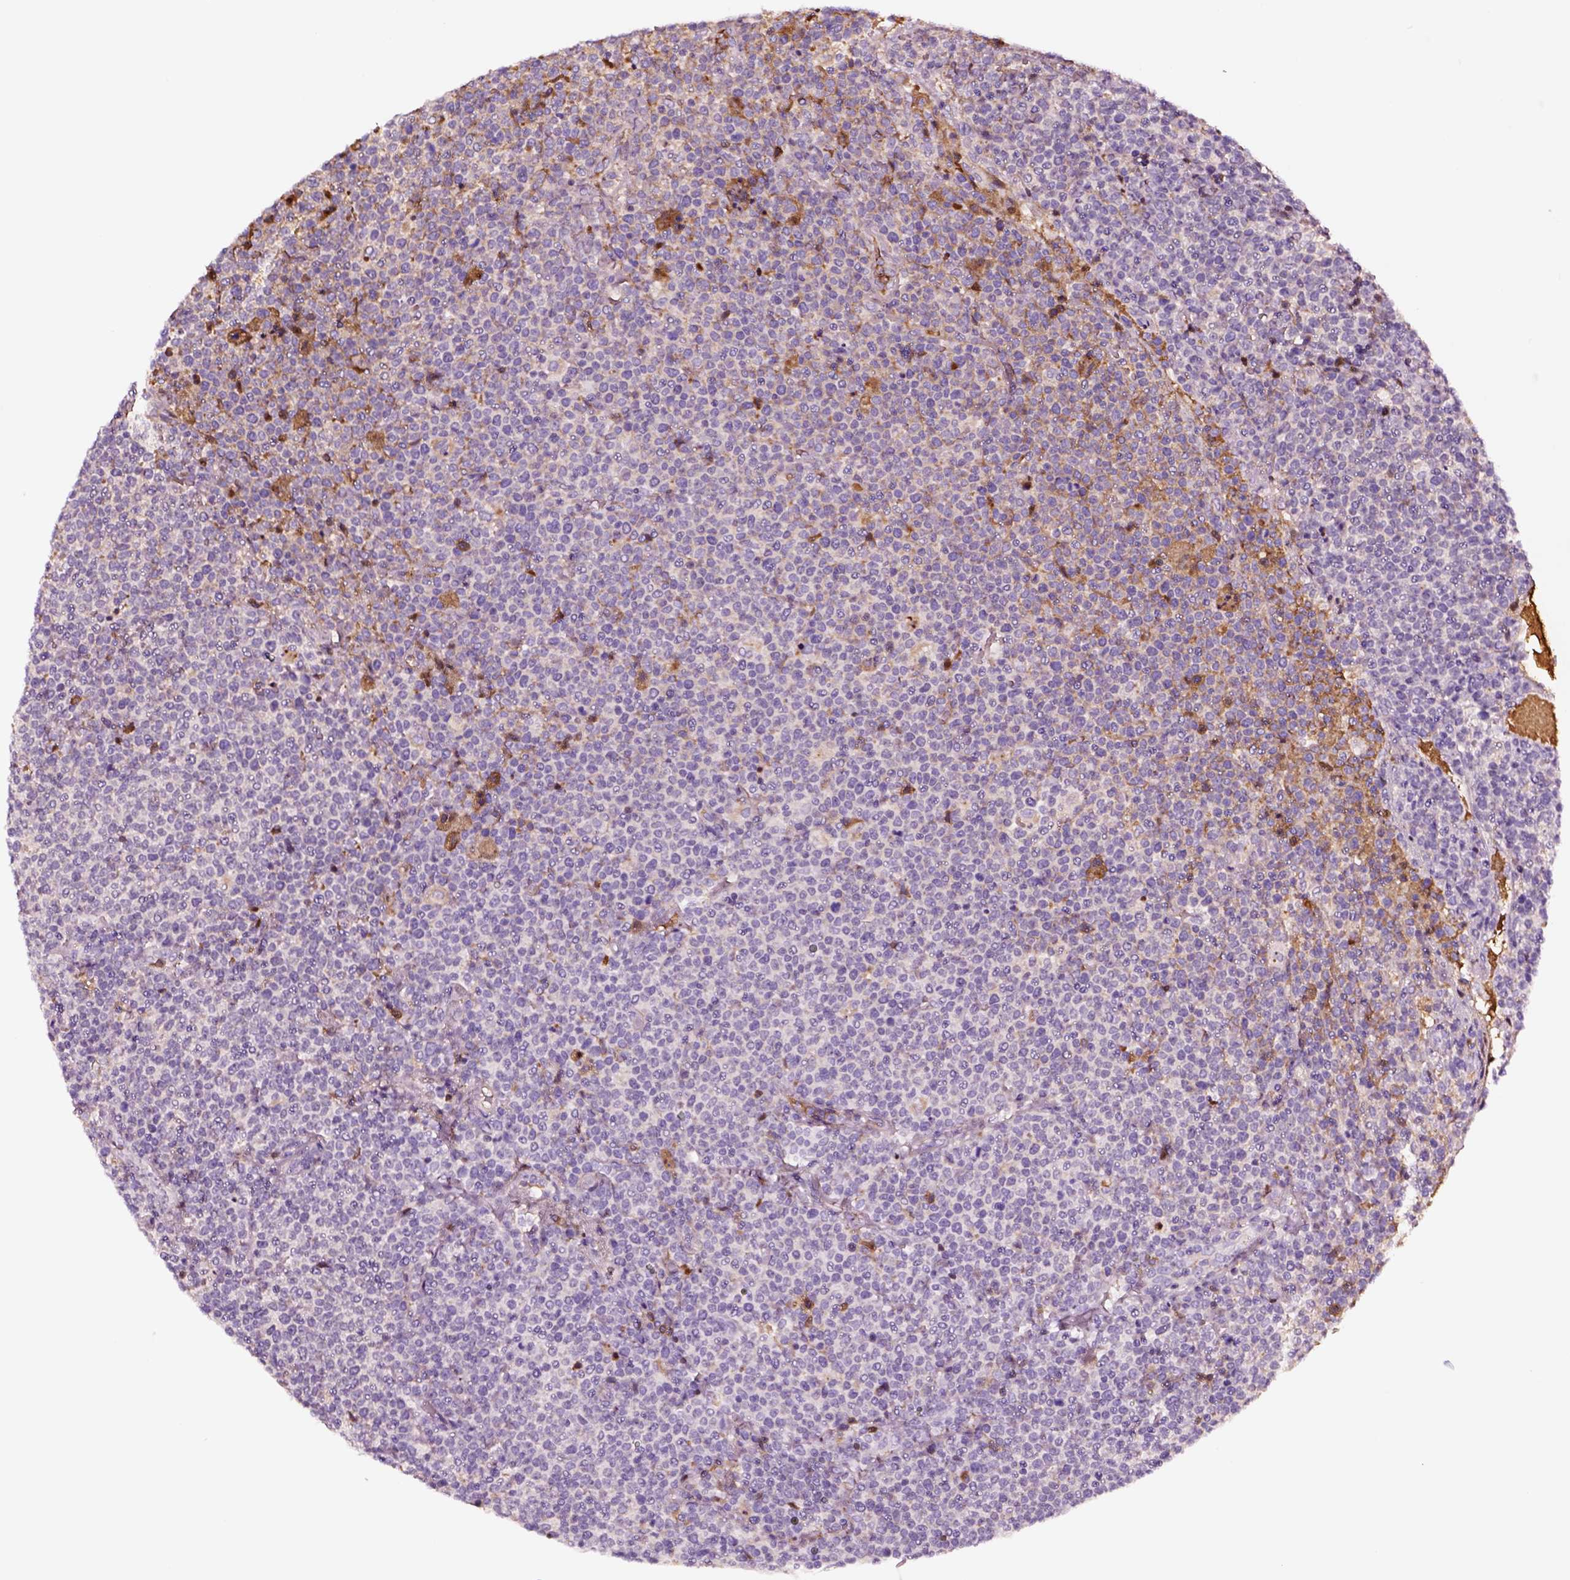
{"staining": {"intensity": "negative", "quantity": "none", "location": "none"}, "tissue": "lymphoma", "cell_type": "Tumor cells", "image_type": "cancer", "snomed": [{"axis": "morphology", "description": "Malignant lymphoma, non-Hodgkin's type, High grade"}, {"axis": "topography", "description": "Lymph node"}], "caption": "Malignant lymphoma, non-Hodgkin's type (high-grade) was stained to show a protein in brown. There is no significant expression in tumor cells.", "gene": "TF", "patient": {"sex": "male", "age": 61}}